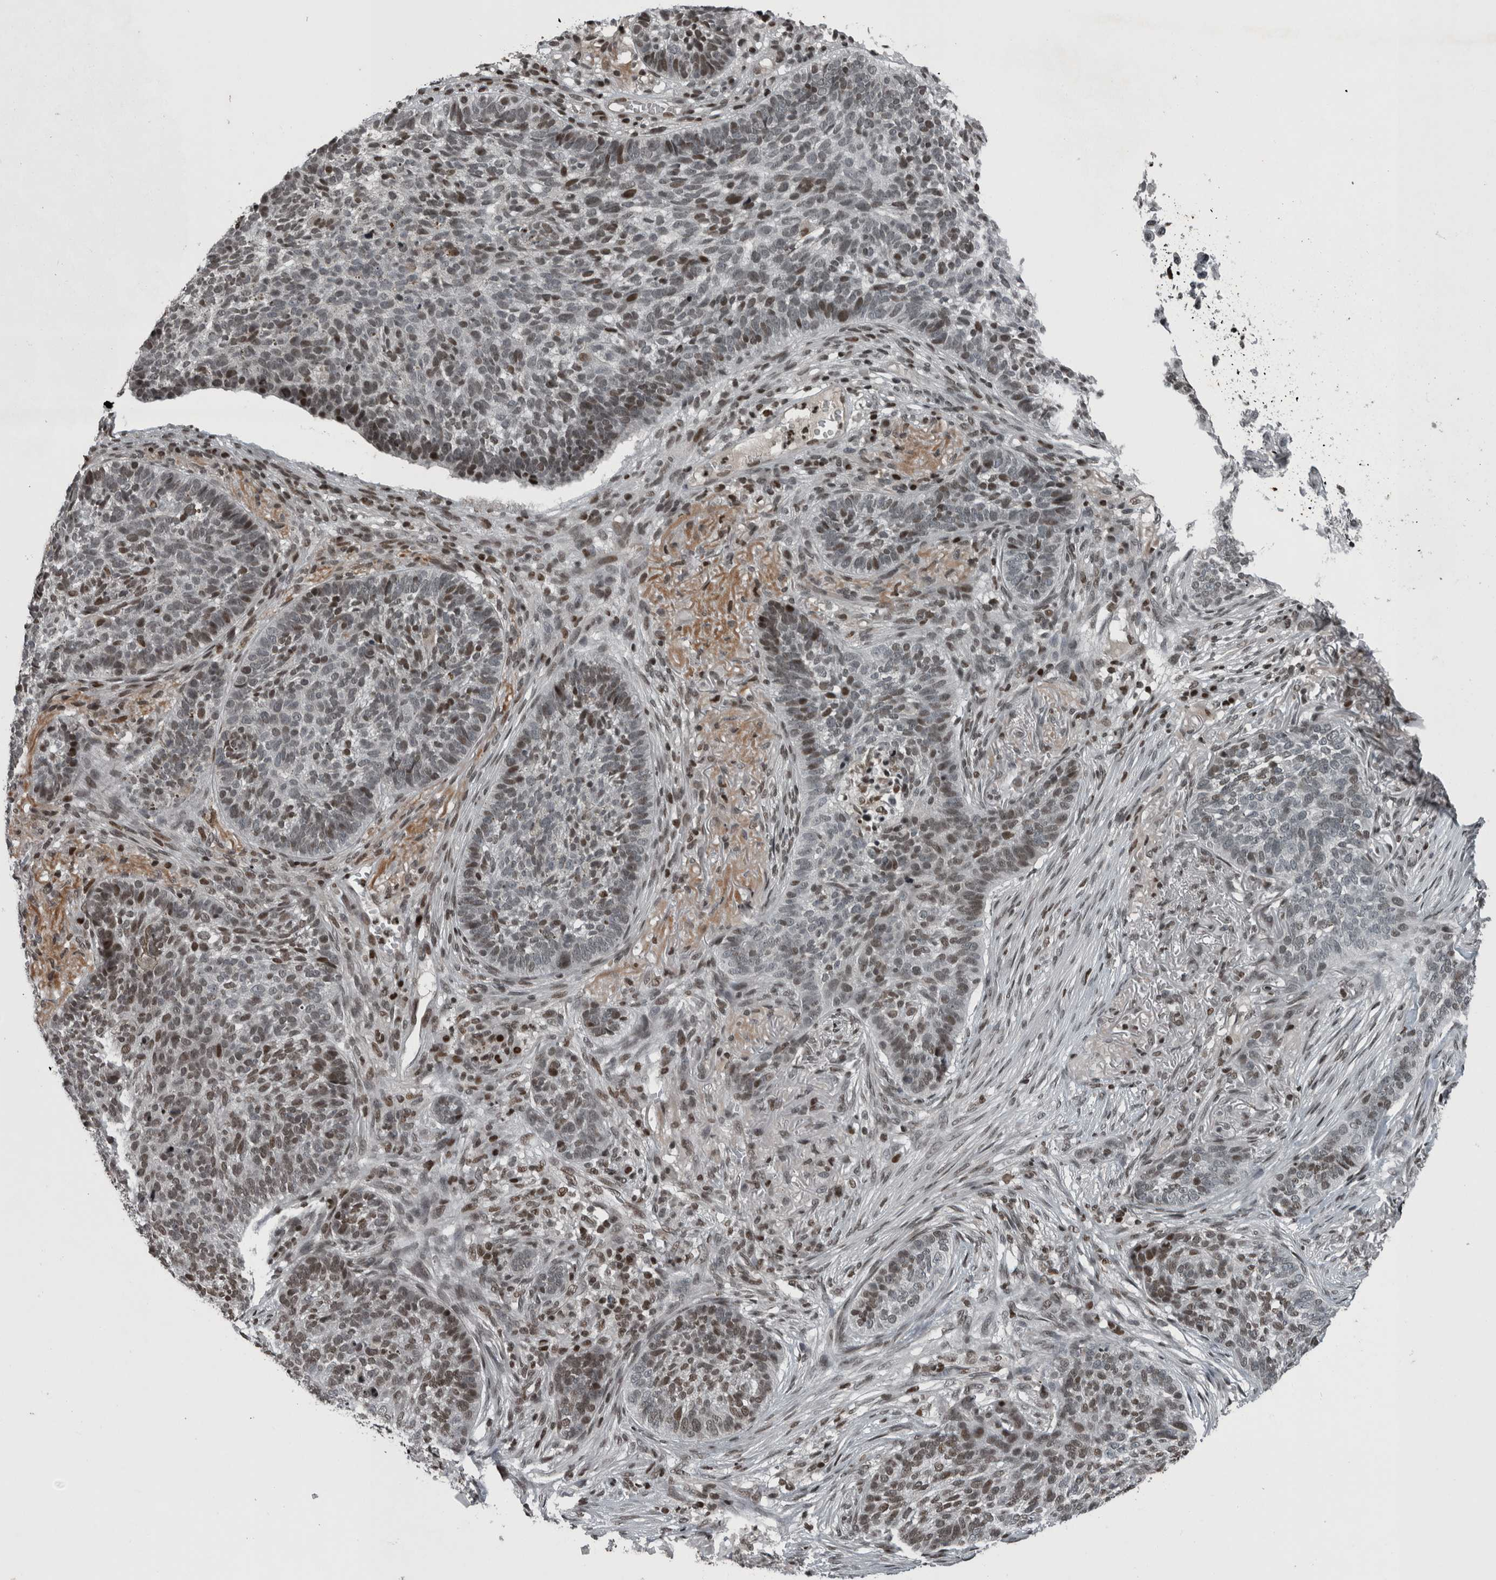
{"staining": {"intensity": "moderate", "quantity": ">75%", "location": "nuclear"}, "tissue": "skin cancer", "cell_type": "Tumor cells", "image_type": "cancer", "snomed": [{"axis": "morphology", "description": "Basal cell carcinoma"}, {"axis": "topography", "description": "Skin"}], "caption": "Skin basal cell carcinoma stained with a protein marker displays moderate staining in tumor cells.", "gene": "UNC50", "patient": {"sex": "male", "age": 85}}